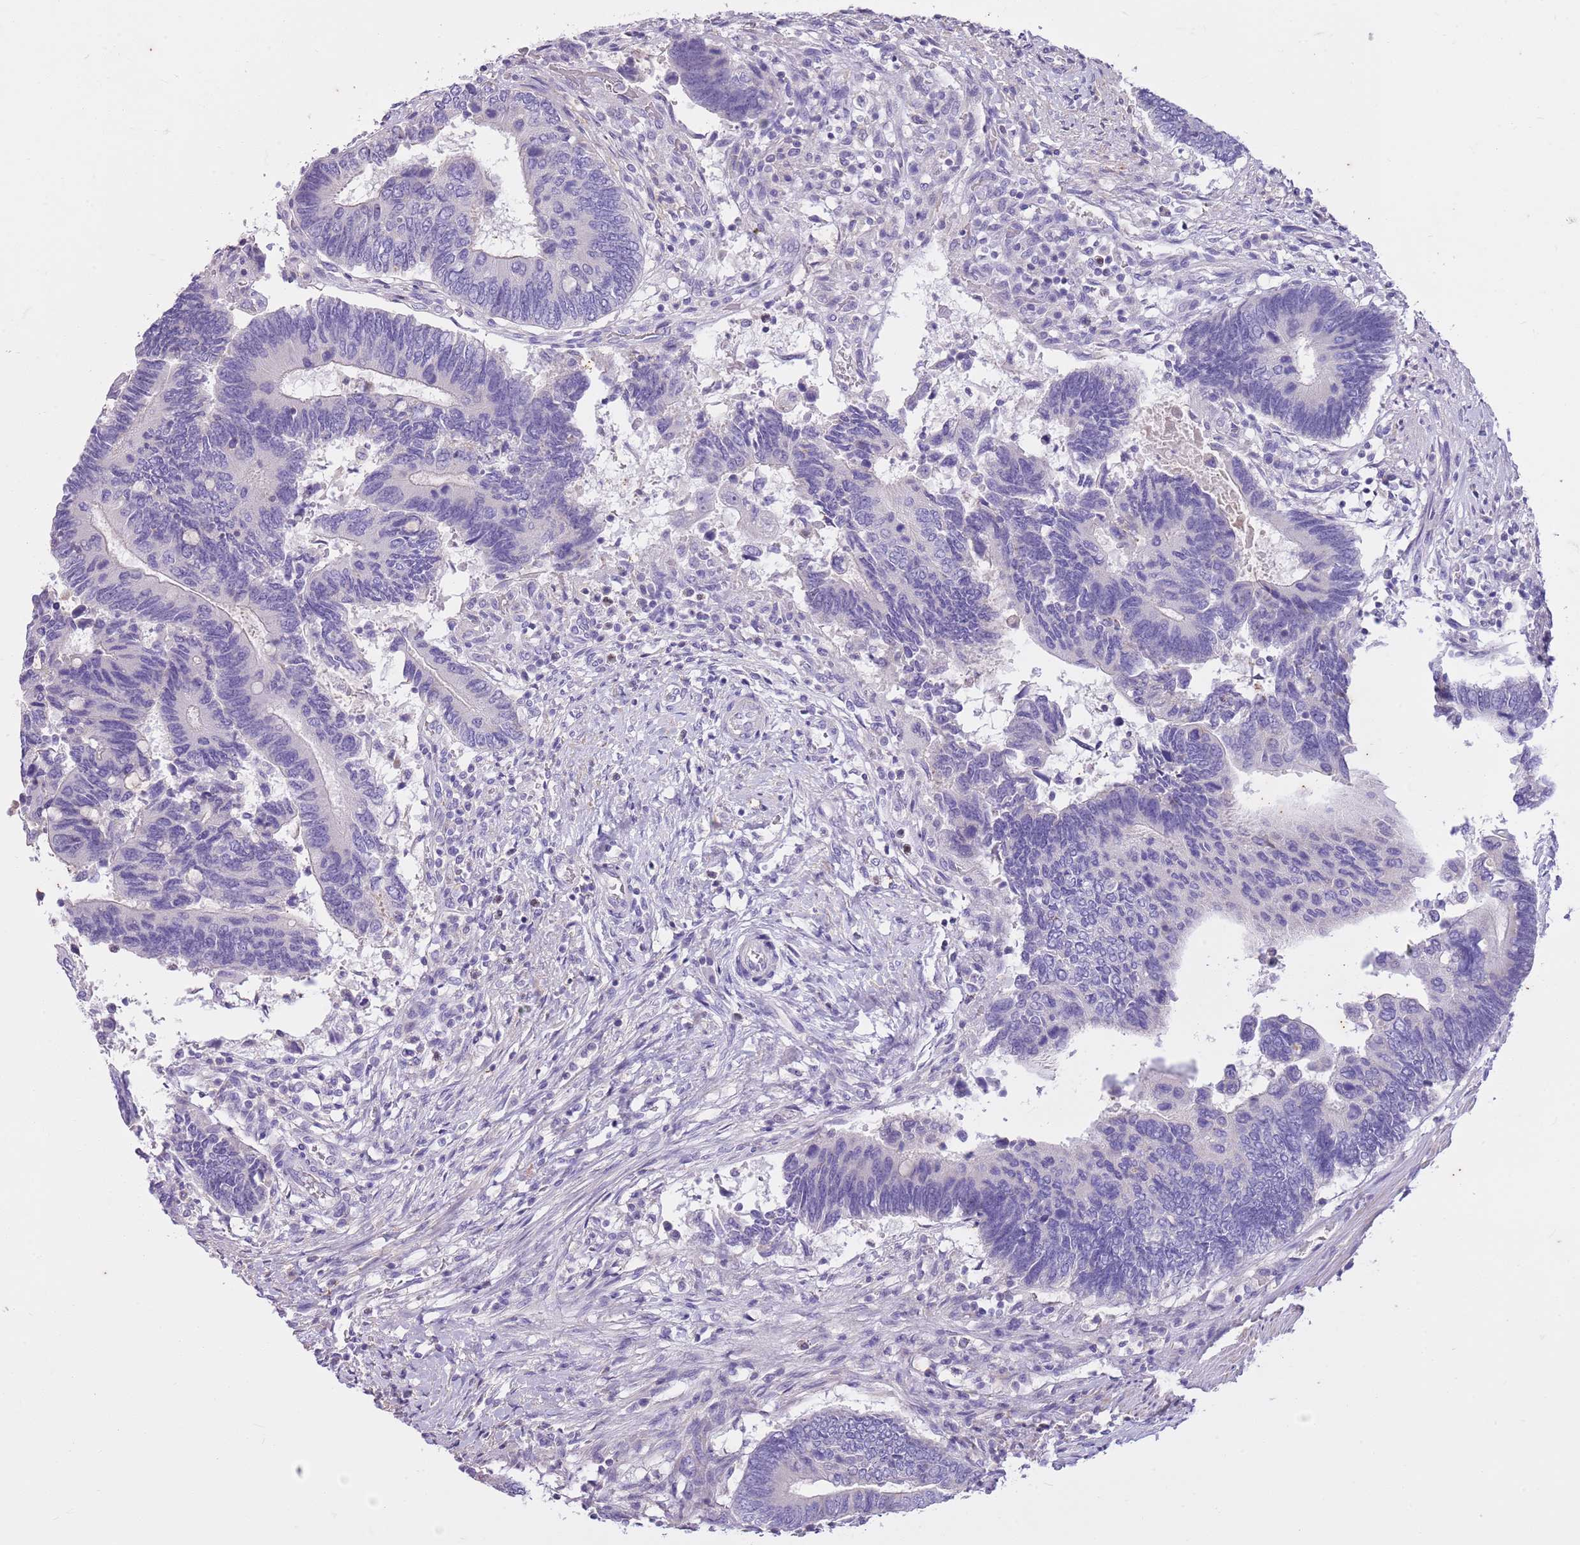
{"staining": {"intensity": "negative", "quantity": "none", "location": "none"}, "tissue": "colorectal cancer", "cell_type": "Tumor cells", "image_type": "cancer", "snomed": [{"axis": "morphology", "description": "Adenocarcinoma, NOS"}, {"axis": "topography", "description": "Colon"}], "caption": "This is an immunohistochemistry (IHC) micrograph of adenocarcinoma (colorectal). There is no positivity in tumor cells.", "gene": "CNPPD1", "patient": {"sex": "male", "age": 87}}